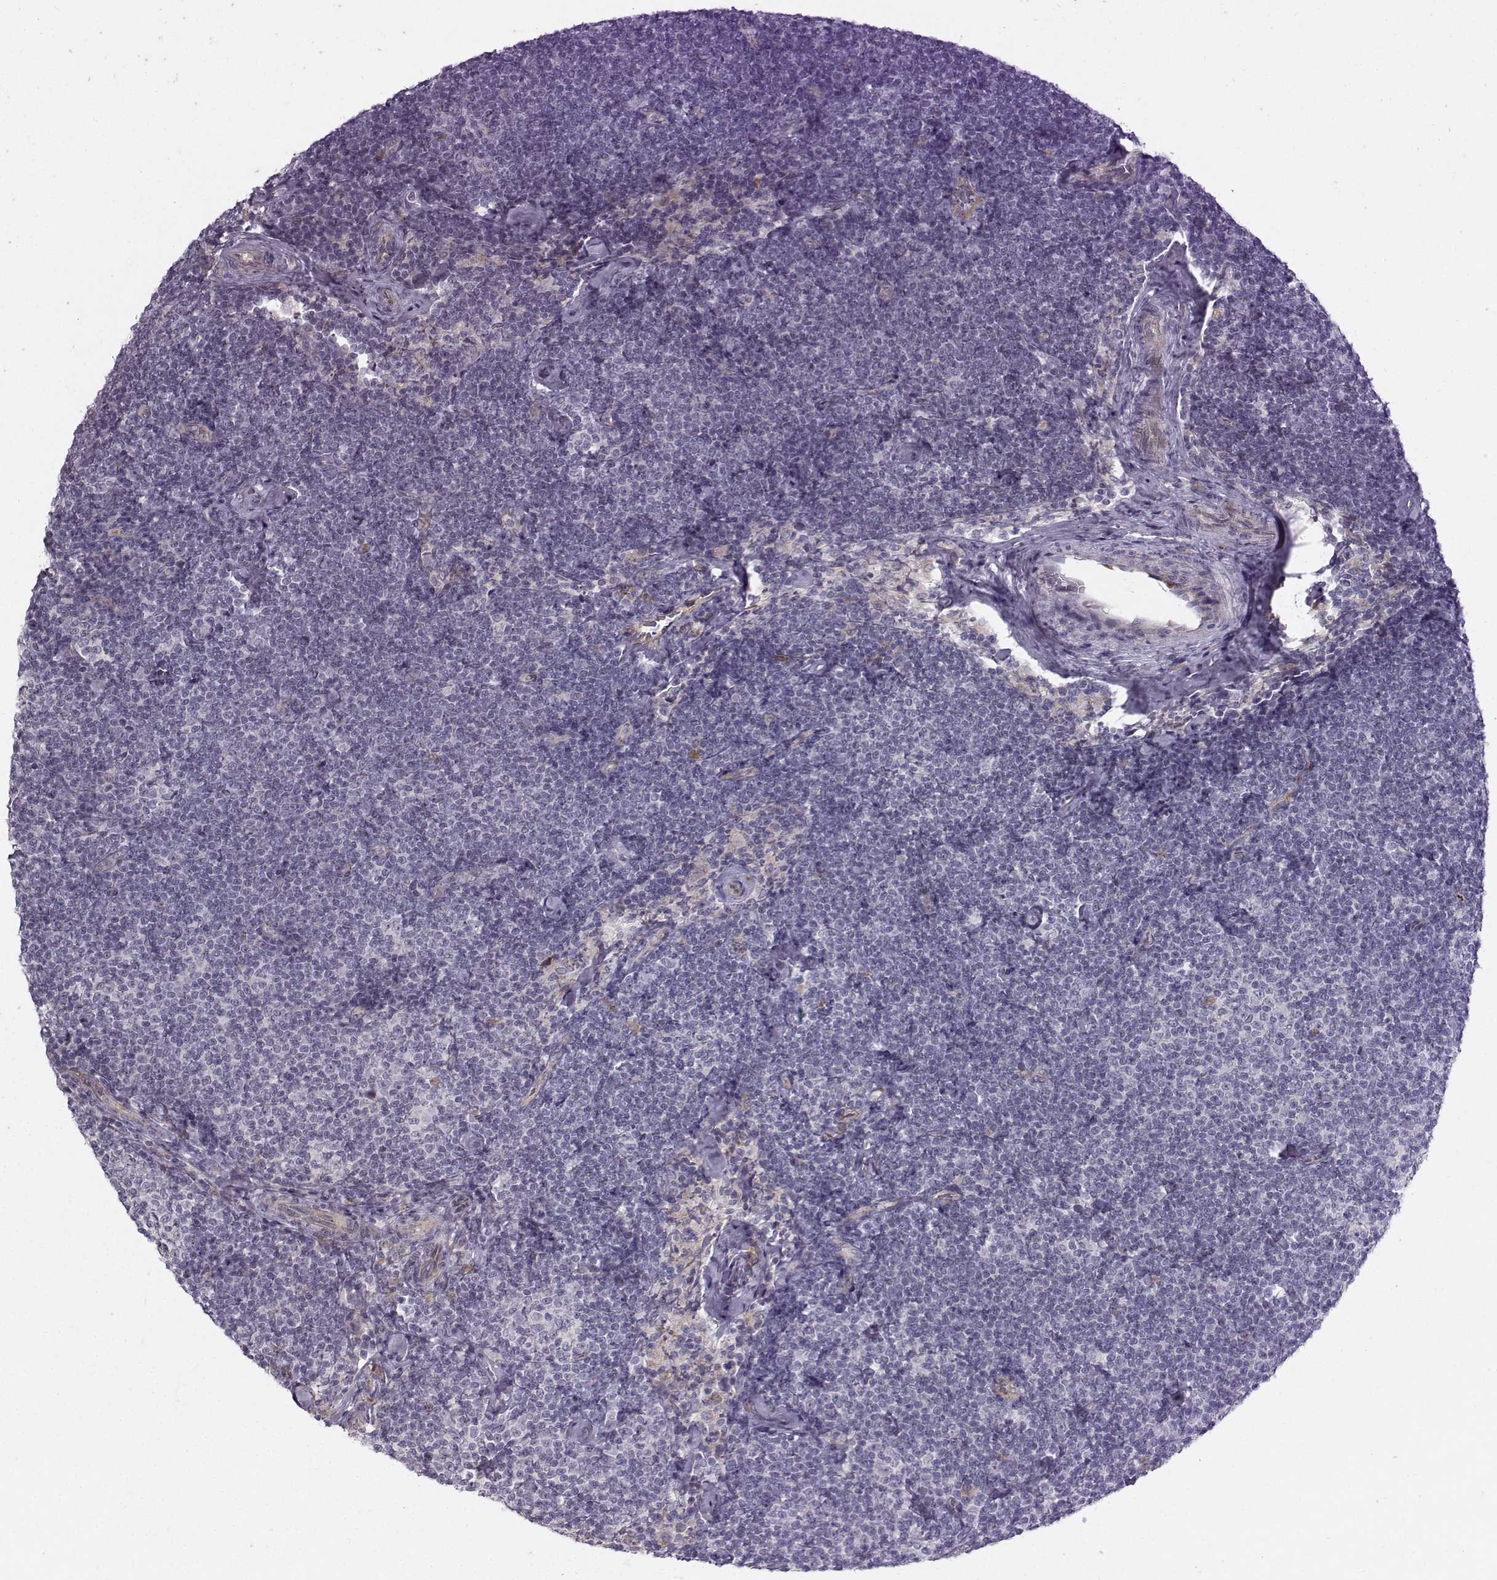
{"staining": {"intensity": "negative", "quantity": "none", "location": "none"}, "tissue": "lymphoma", "cell_type": "Tumor cells", "image_type": "cancer", "snomed": [{"axis": "morphology", "description": "Malignant lymphoma, non-Hodgkin's type, Low grade"}, {"axis": "topography", "description": "Lymph node"}], "caption": "This is an immunohistochemistry micrograph of lymphoma. There is no staining in tumor cells.", "gene": "OPRD1", "patient": {"sex": "male", "age": 81}}